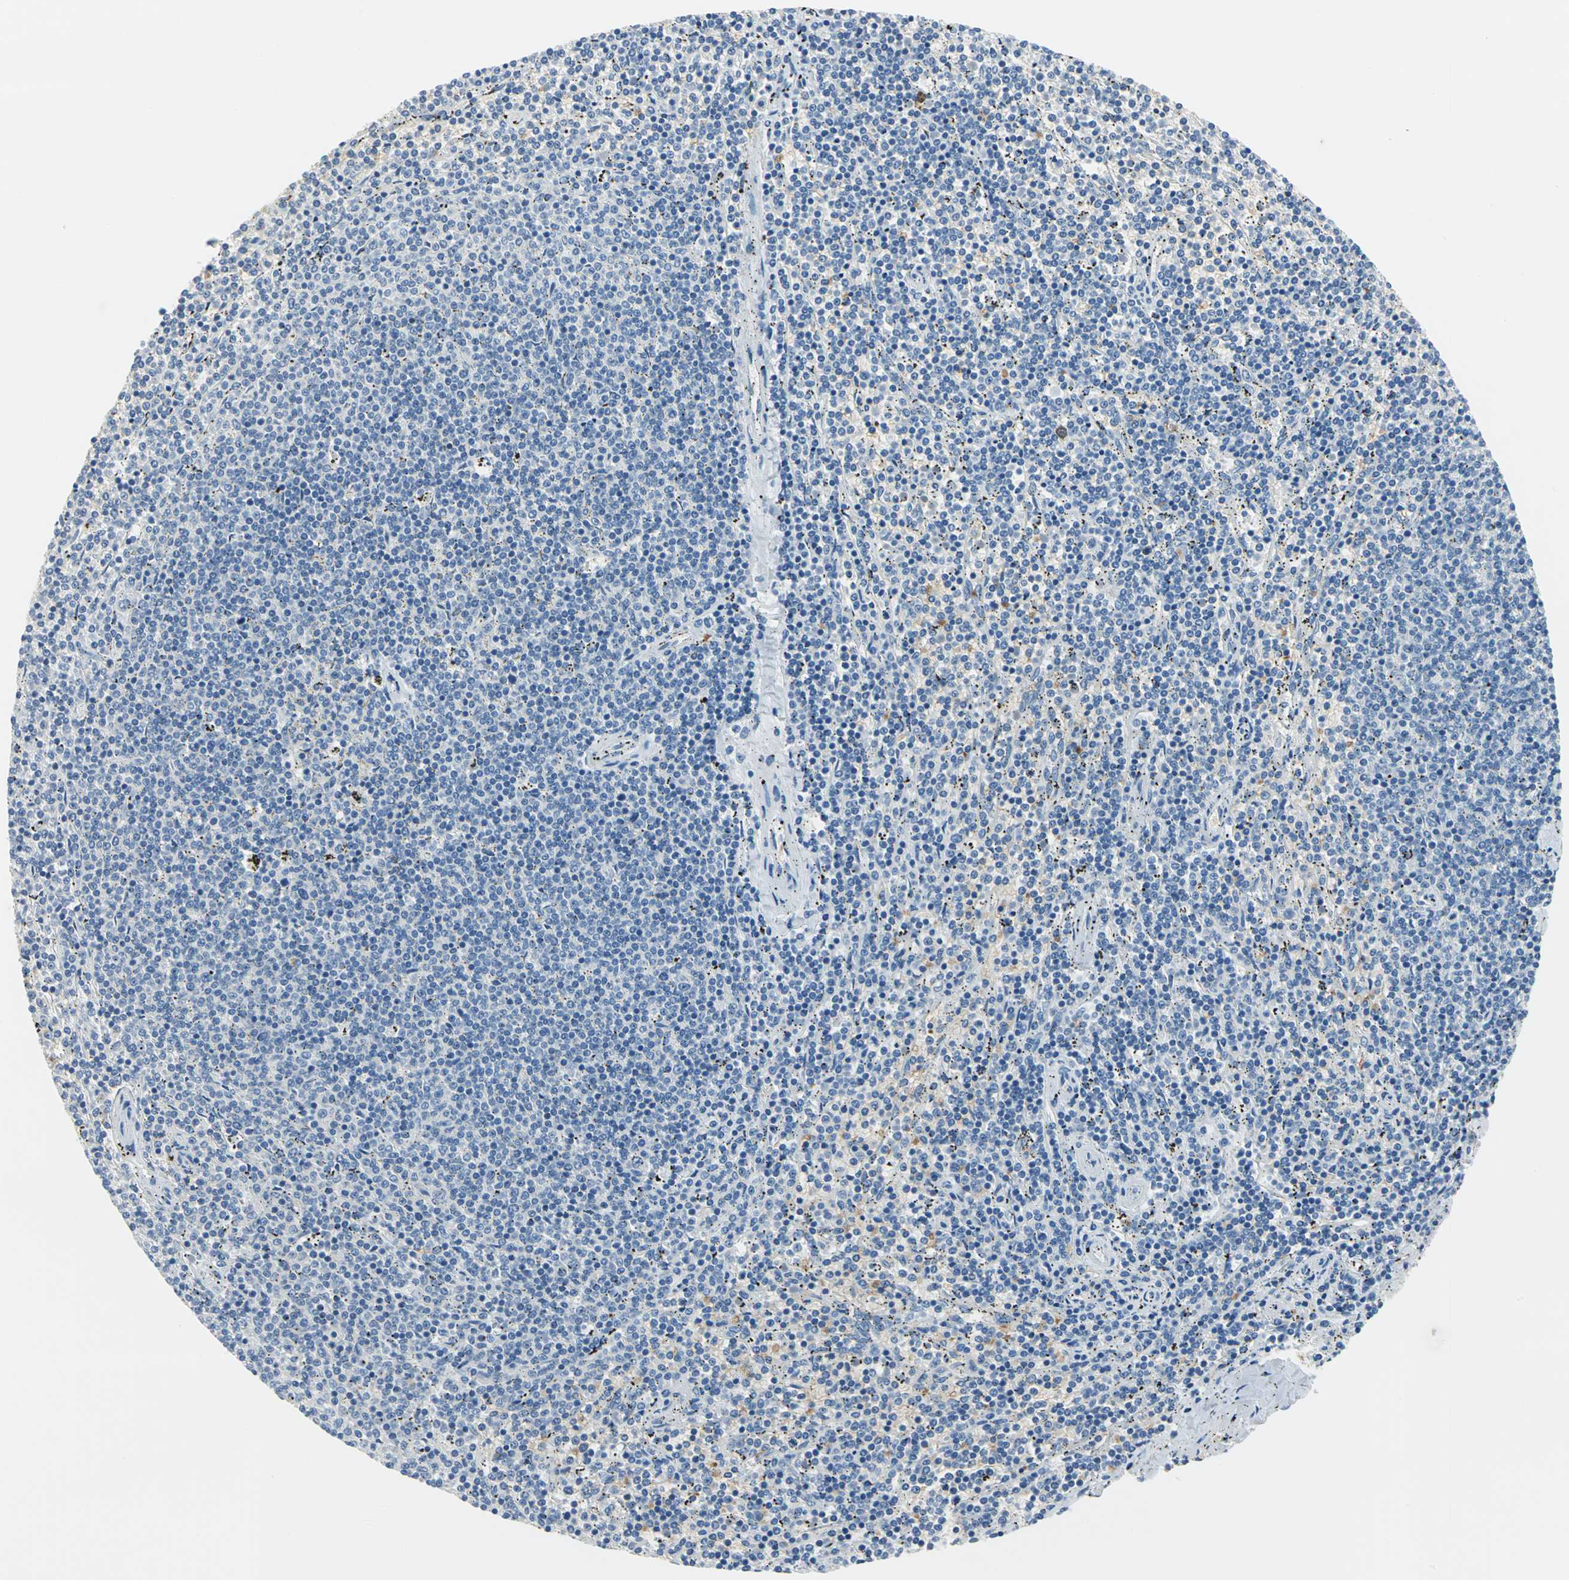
{"staining": {"intensity": "negative", "quantity": "none", "location": "none"}, "tissue": "lymphoma", "cell_type": "Tumor cells", "image_type": "cancer", "snomed": [{"axis": "morphology", "description": "Malignant lymphoma, non-Hodgkin's type, Low grade"}, {"axis": "topography", "description": "Spleen"}], "caption": "Immunohistochemistry (IHC) photomicrograph of human lymphoma stained for a protein (brown), which demonstrates no expression in tumor cells.", "gene": "PKLR", "patient": {"sex": "female", "age": 50}}